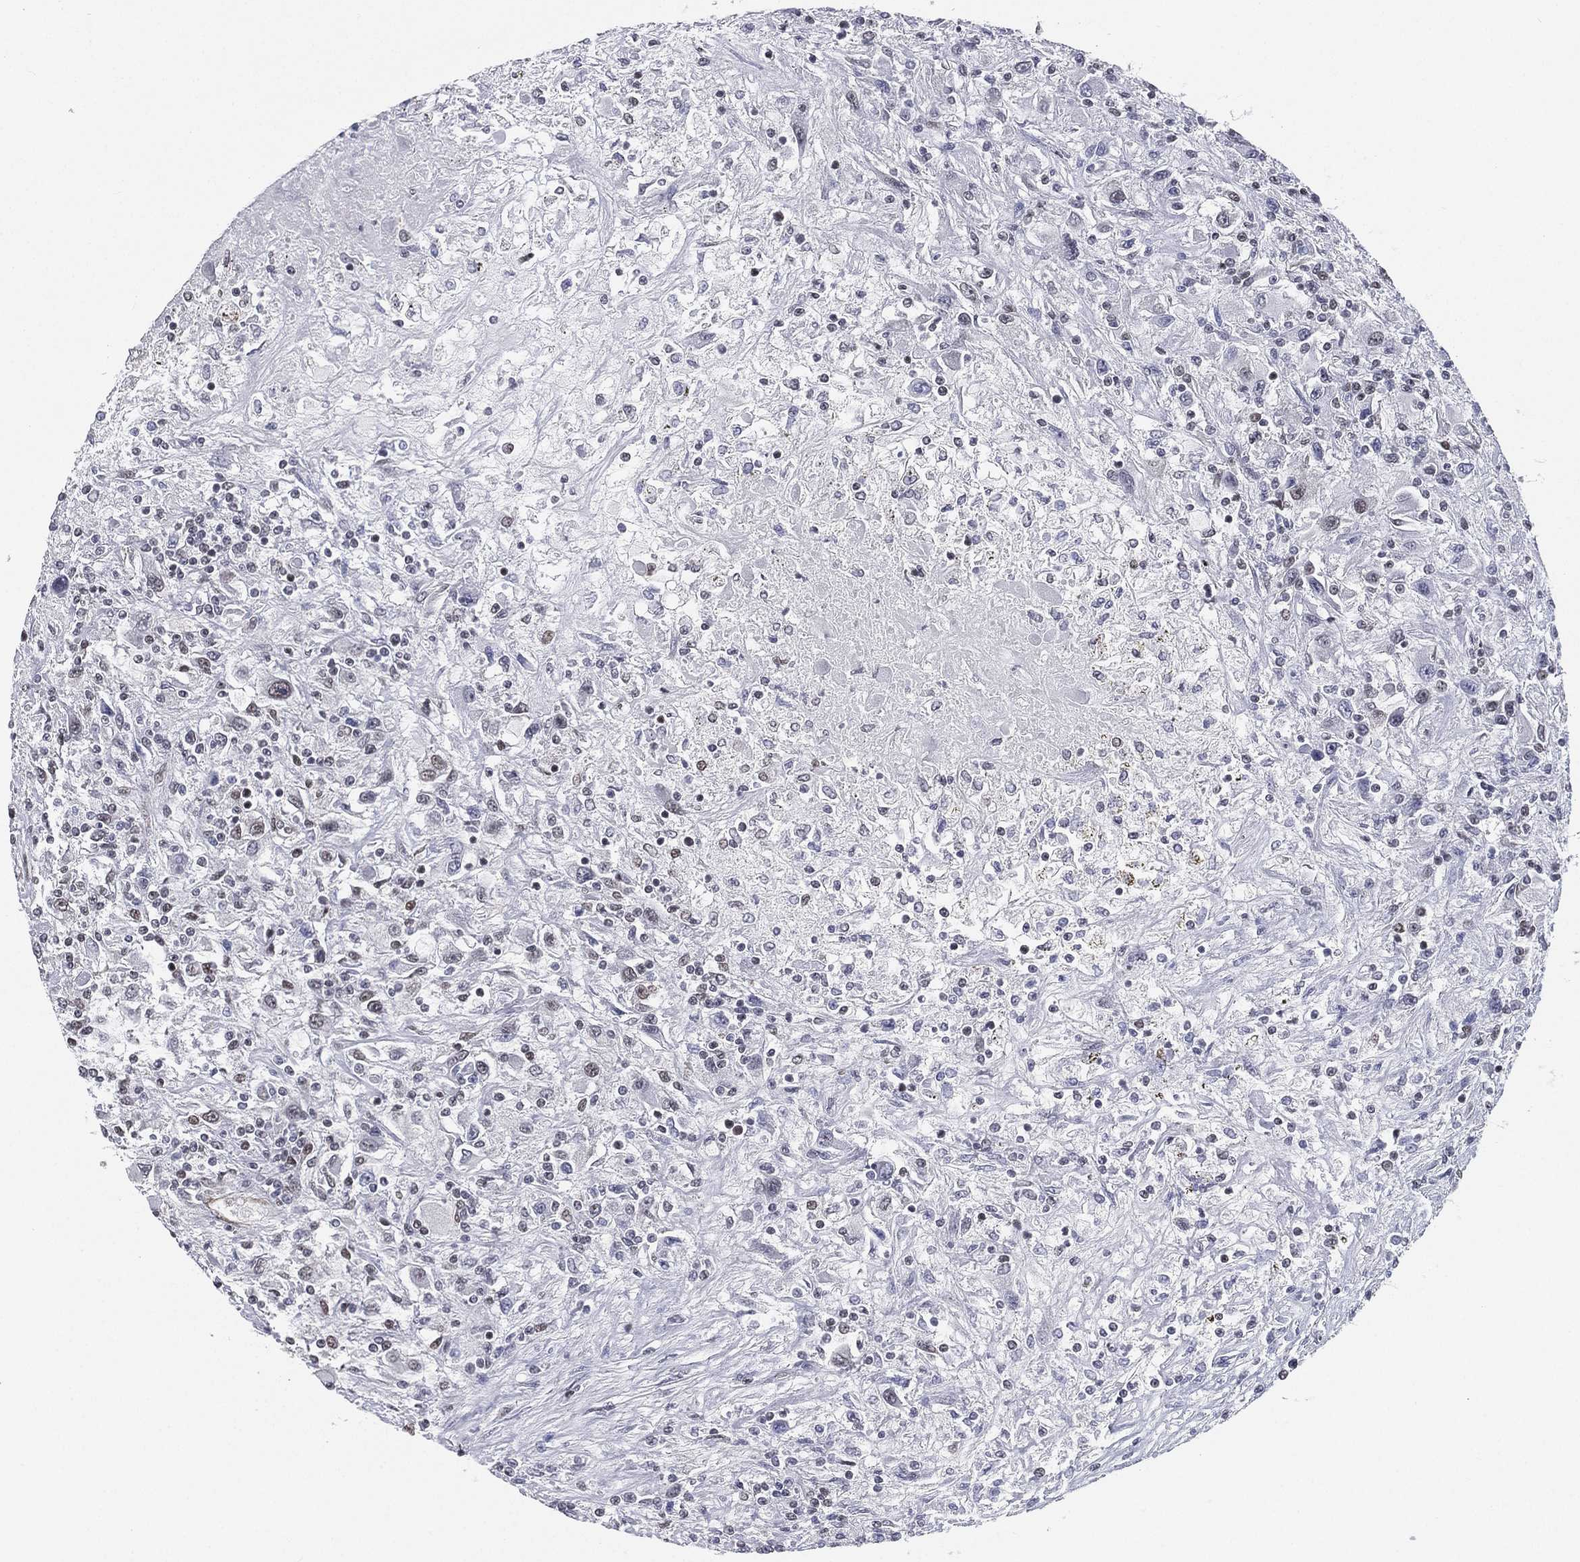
{"staining": {"intensity": "negative", "quantity": "none", "location": "none"}, "tissue": "renal cancer", "cell_type": "Tumor cells", "image_type": "cancer", "snomed": [{"axis": "morphology", "description": "Adenocarcinoma, NOS"}, {"axis": "topography", "description": "Kidney"}], "caption": "This is an IHC photomicrograph of human renal adenocarcinoma. There is no staining in tumor cells.", "gene": "FUBP3", "patient": {"sex": "female", "age": 67}}